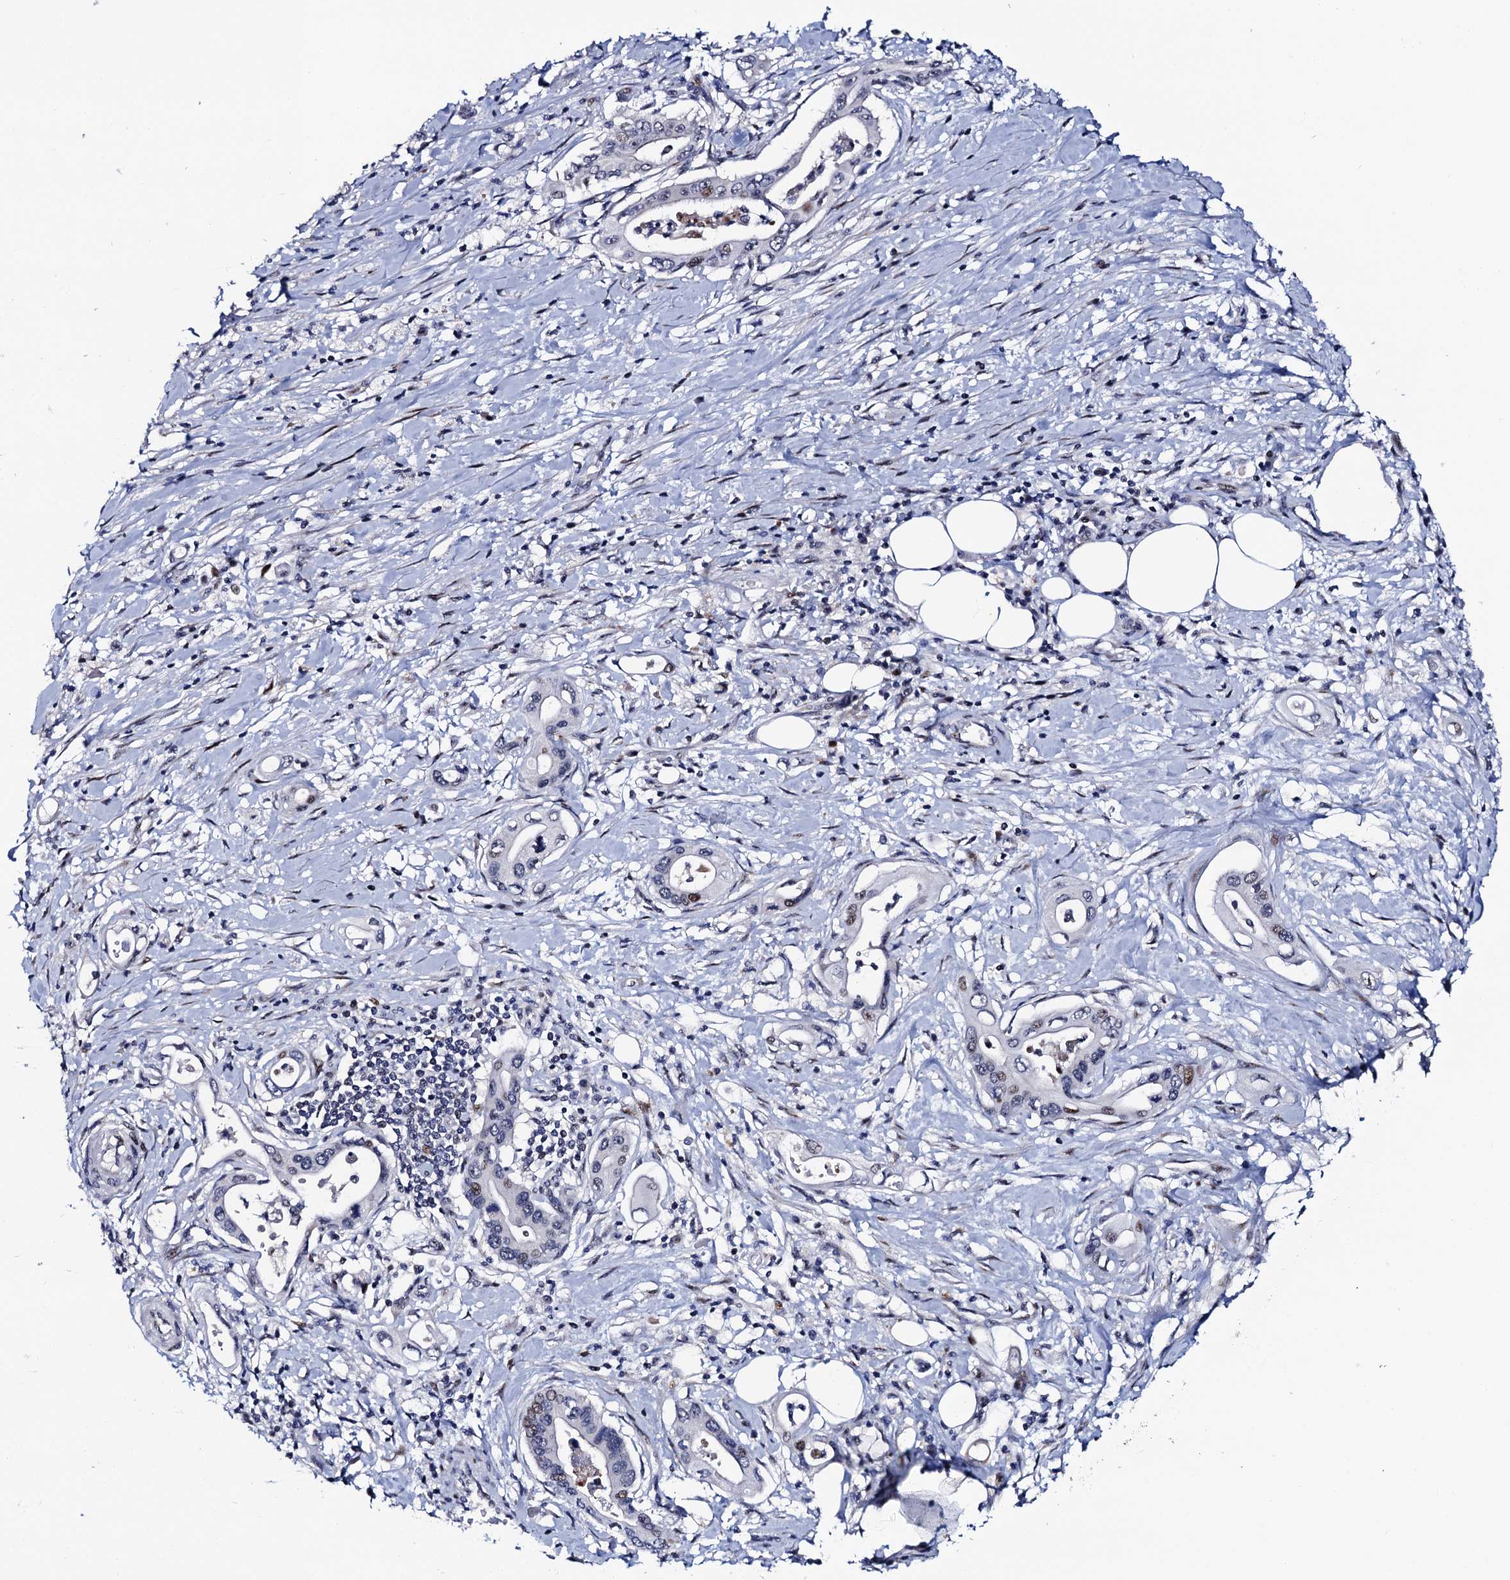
{"staining": {"intensity": "weak", "quantity": "<25%", "location": "nuclear"}, "tissue": "pancreatic cancer", "cell_type": "Tumor cells", "image_type": "cancer", "snomed": [{"axis": "morphology", "description": "Adenocarcinoma, NOS"}, {"axis": "topography", "description": "Pancreas"}], "caption": "This is a photomicrograph of IHC staining of adenocarcinoma (pancreatic), which shows no positivity in tumor cells.", "gene": "TRMT112", "patient": {"sex": "female", "age": 77}}